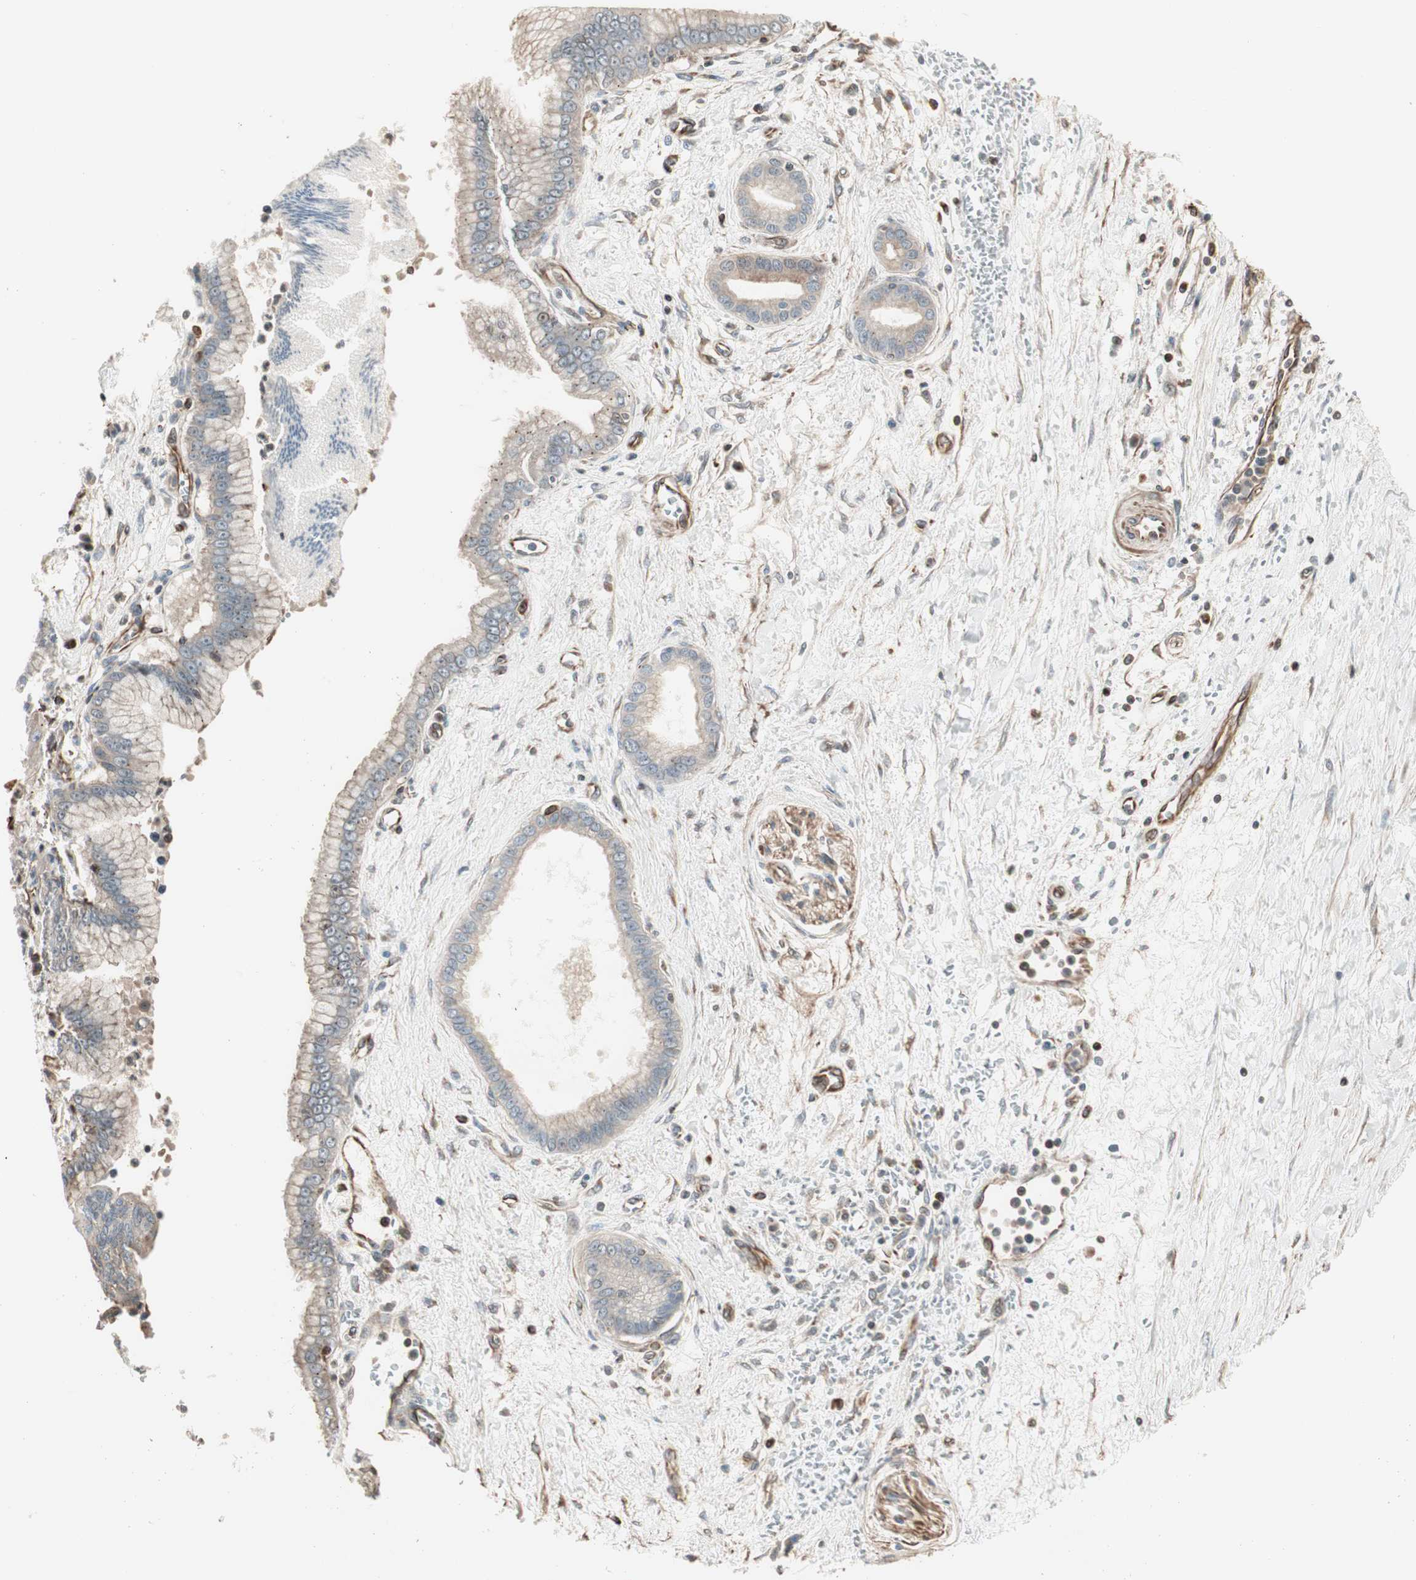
{"staining": {"intensity": "weak", "quantity": ">75%", "location": "cytoplasmic/membranous"}, "tissue": "pancreatic cancer", "cell_type": "Tumor cells", "image_type": "cancer", "snomed": [{"axis": "morphology", "description": "Adenocarcinoma, NOS"}, {"axis": "topography", "description": "Pancreas"}], "caption": "Protein positivity by immunohistochemistry (IHC) shows weak cytoplasmic/membranous staining in approximately >75% of tumor cells in pancreatic cancer. The staining was performed using DAB, with brown indicating positive protein expression. Nuclei are stained blue with hematoxylin.", "gene": "MAD2L2", "patient": {"sex": "male", "age": 59}}